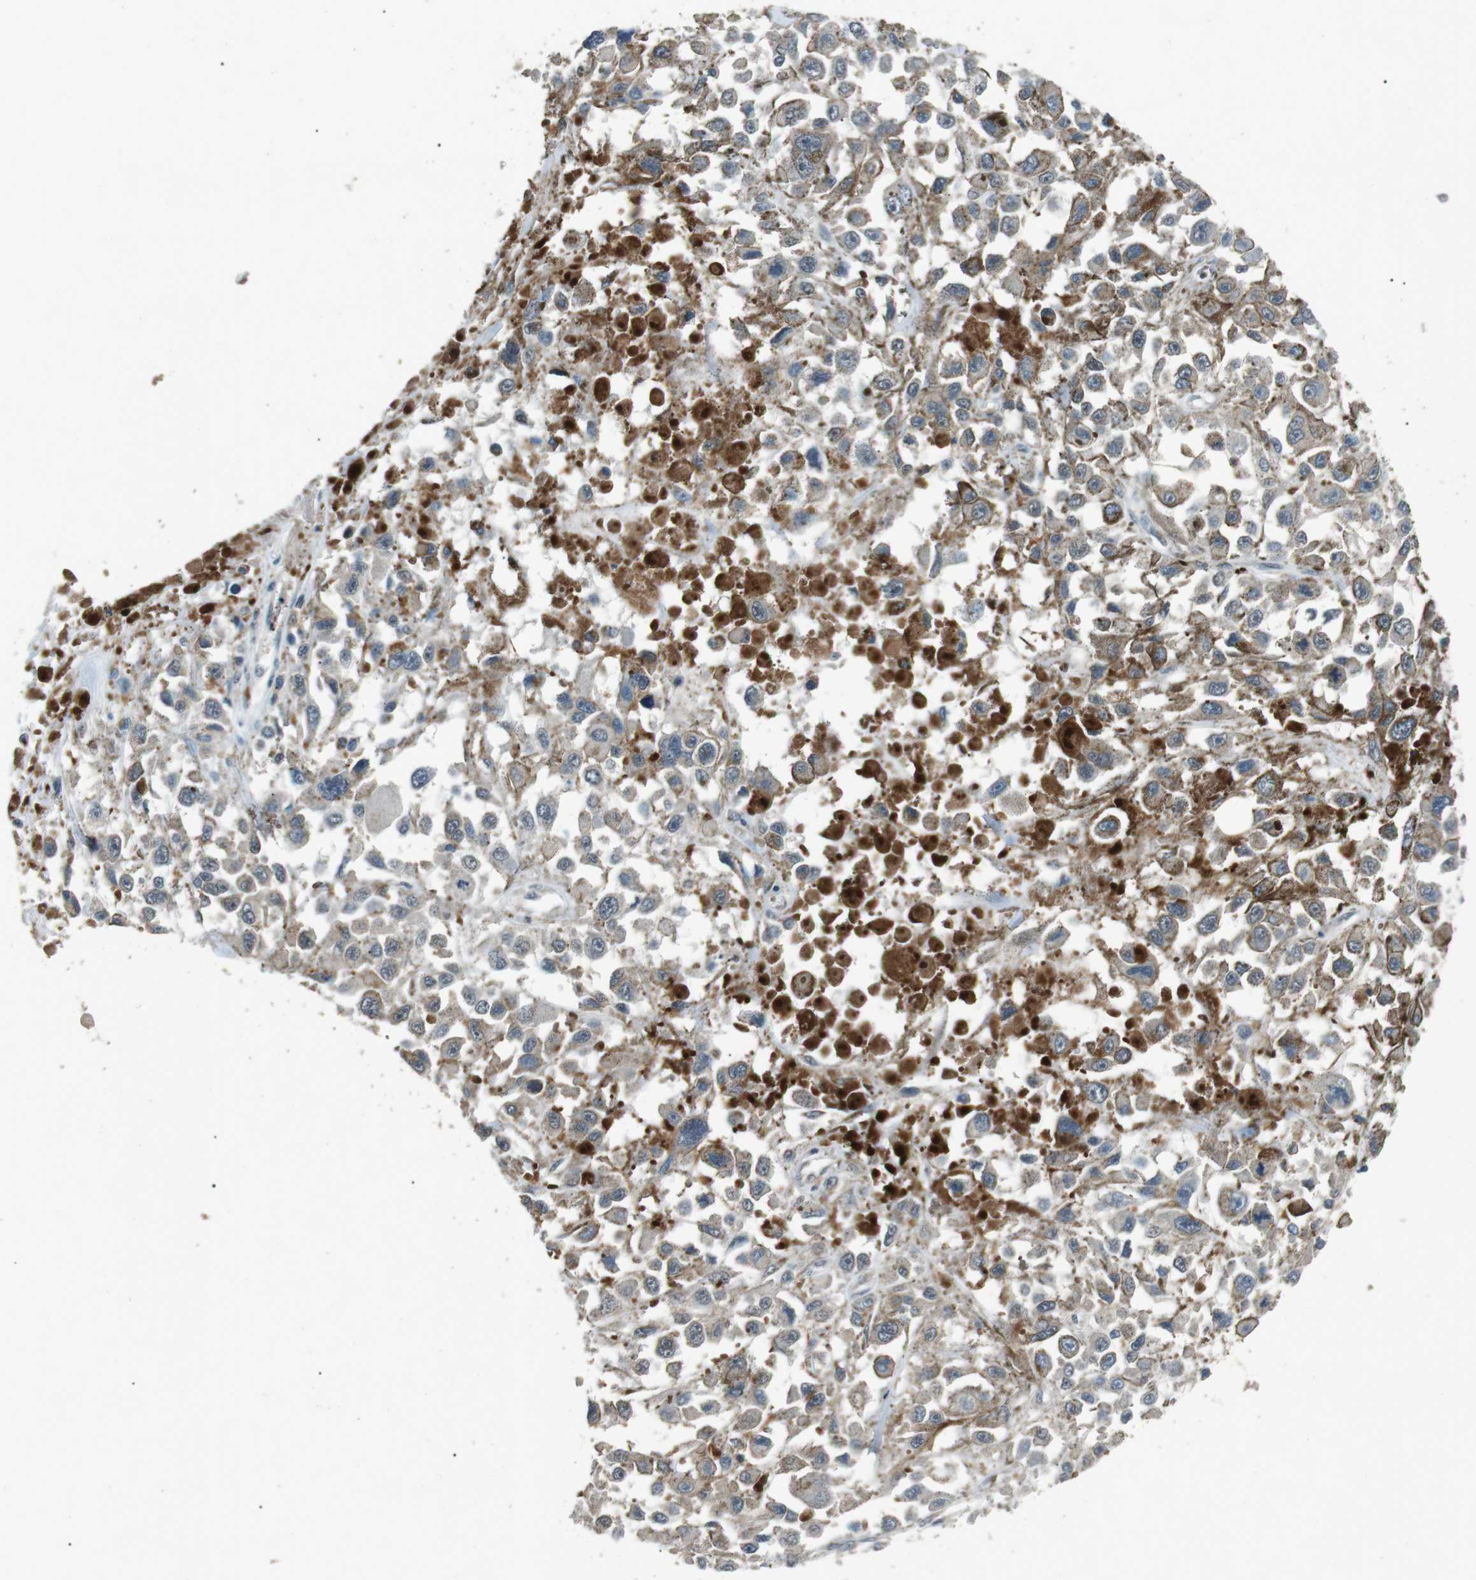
{"staining": {"intensity": "weak", "quantity": "<25%", "location": "cytoplasmic/membranous"}, "tissue": "melanoma", "cell_type": "Tumor cells", "image_type": "cancer", "snomed": [{"axis": "morphology", "description": "Malignant melanoma, Metastatic site"}, {"axis": "topography", "description": "Lymph node"}], "caption": "Malignant melanoma (metastatic site) was stained to show a protein in brown. There is no significant positivity in tumor cells. (Brightfield microscopy of DAB immunohistochemistry at high magnification).", "gene": "NEK7", "patient": {"sex": "male", "age": 59}}